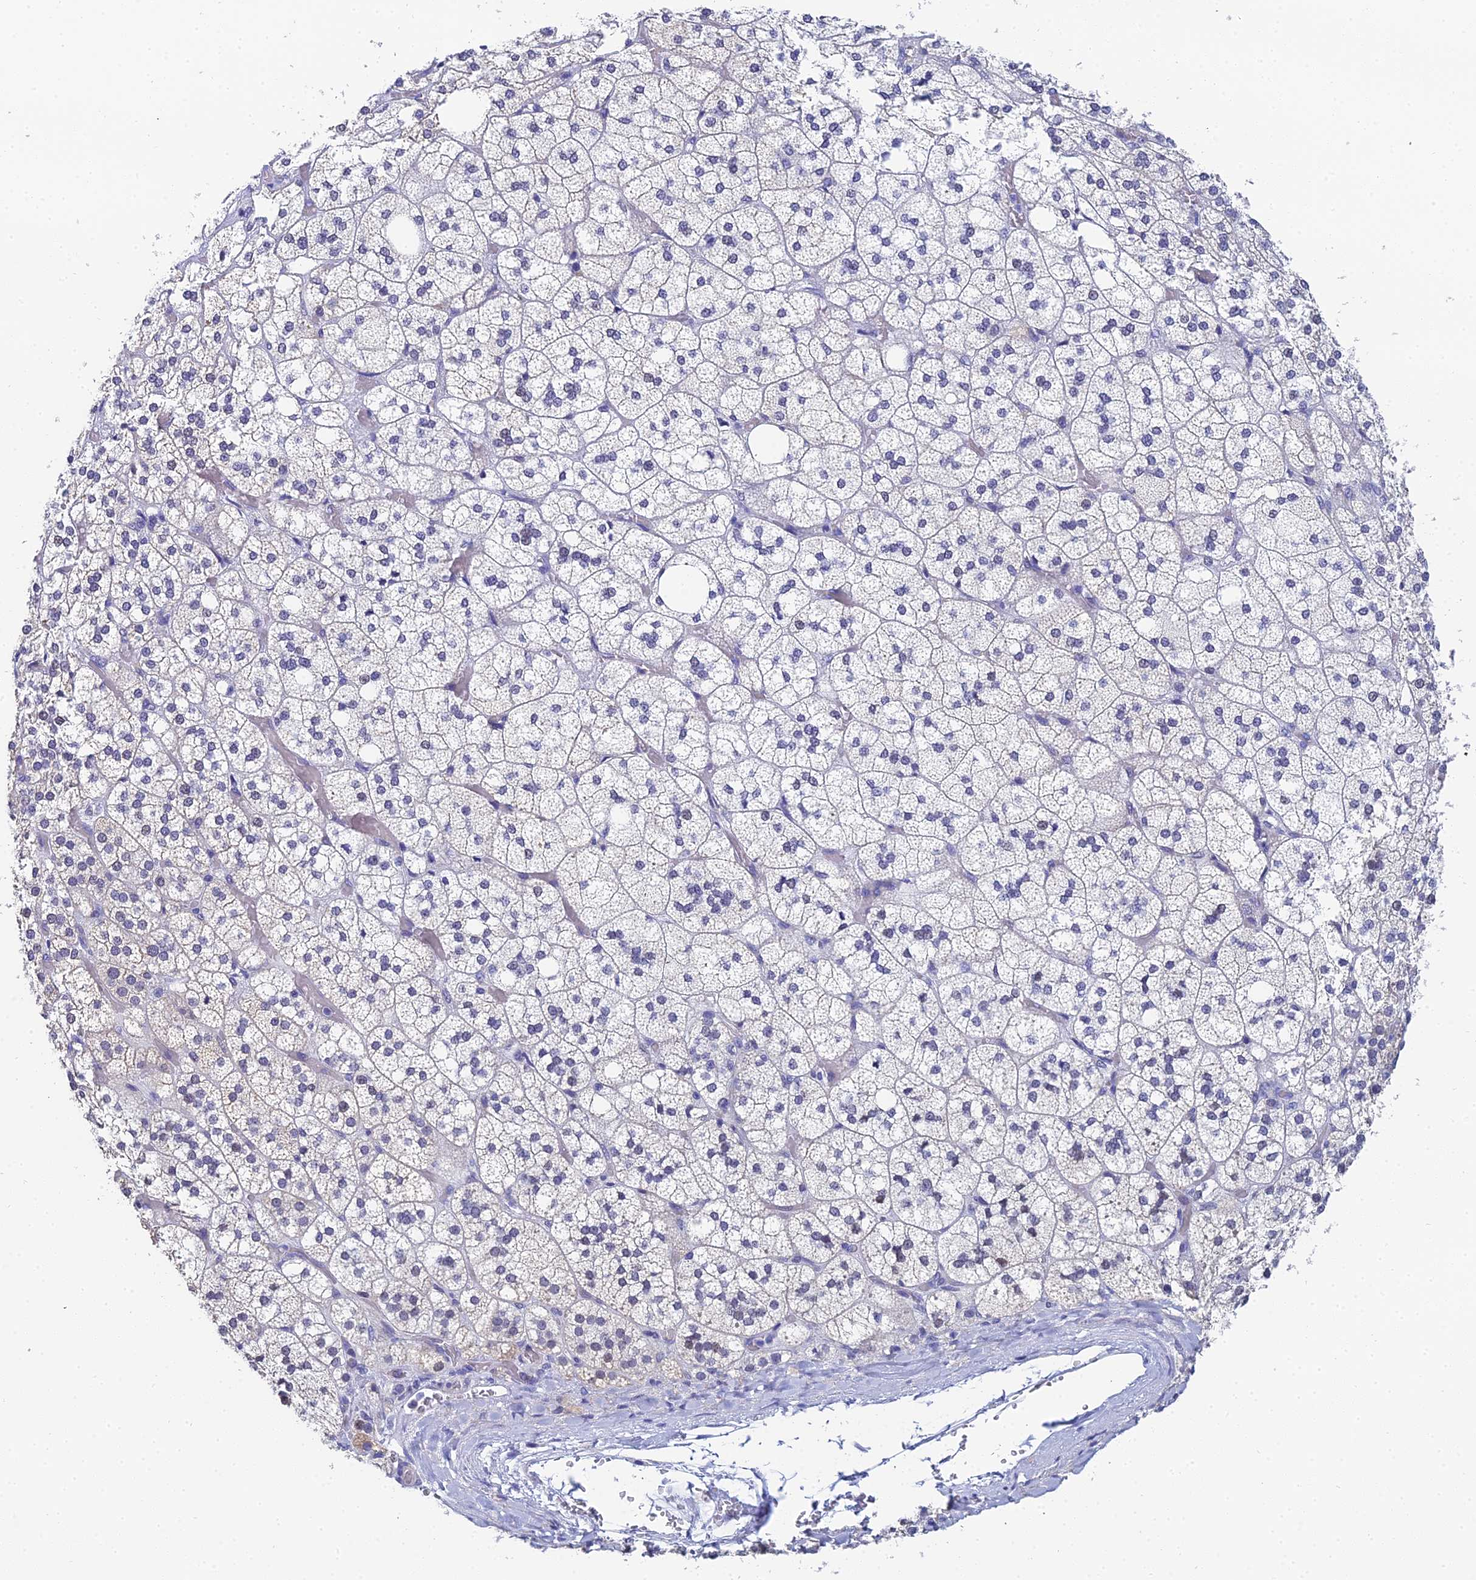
{"staining": {"intensity": "negative", "quantity": "none", "location": "none"}, "tissue": "adrenal gland", "cell_type": "Glandular cells", "image_type": "normal", "snomed": [{"axis": "morphology", "description": "Normal tissue, NOS"}, {"axis": "topography", "description": "Adrenal gland"}], "caption": "Protein analysis of normal adrenal gland displays no significant positivity in glandular cells.", "gene": "OCM2", "patient": {"sex": "male", "age": 61}}